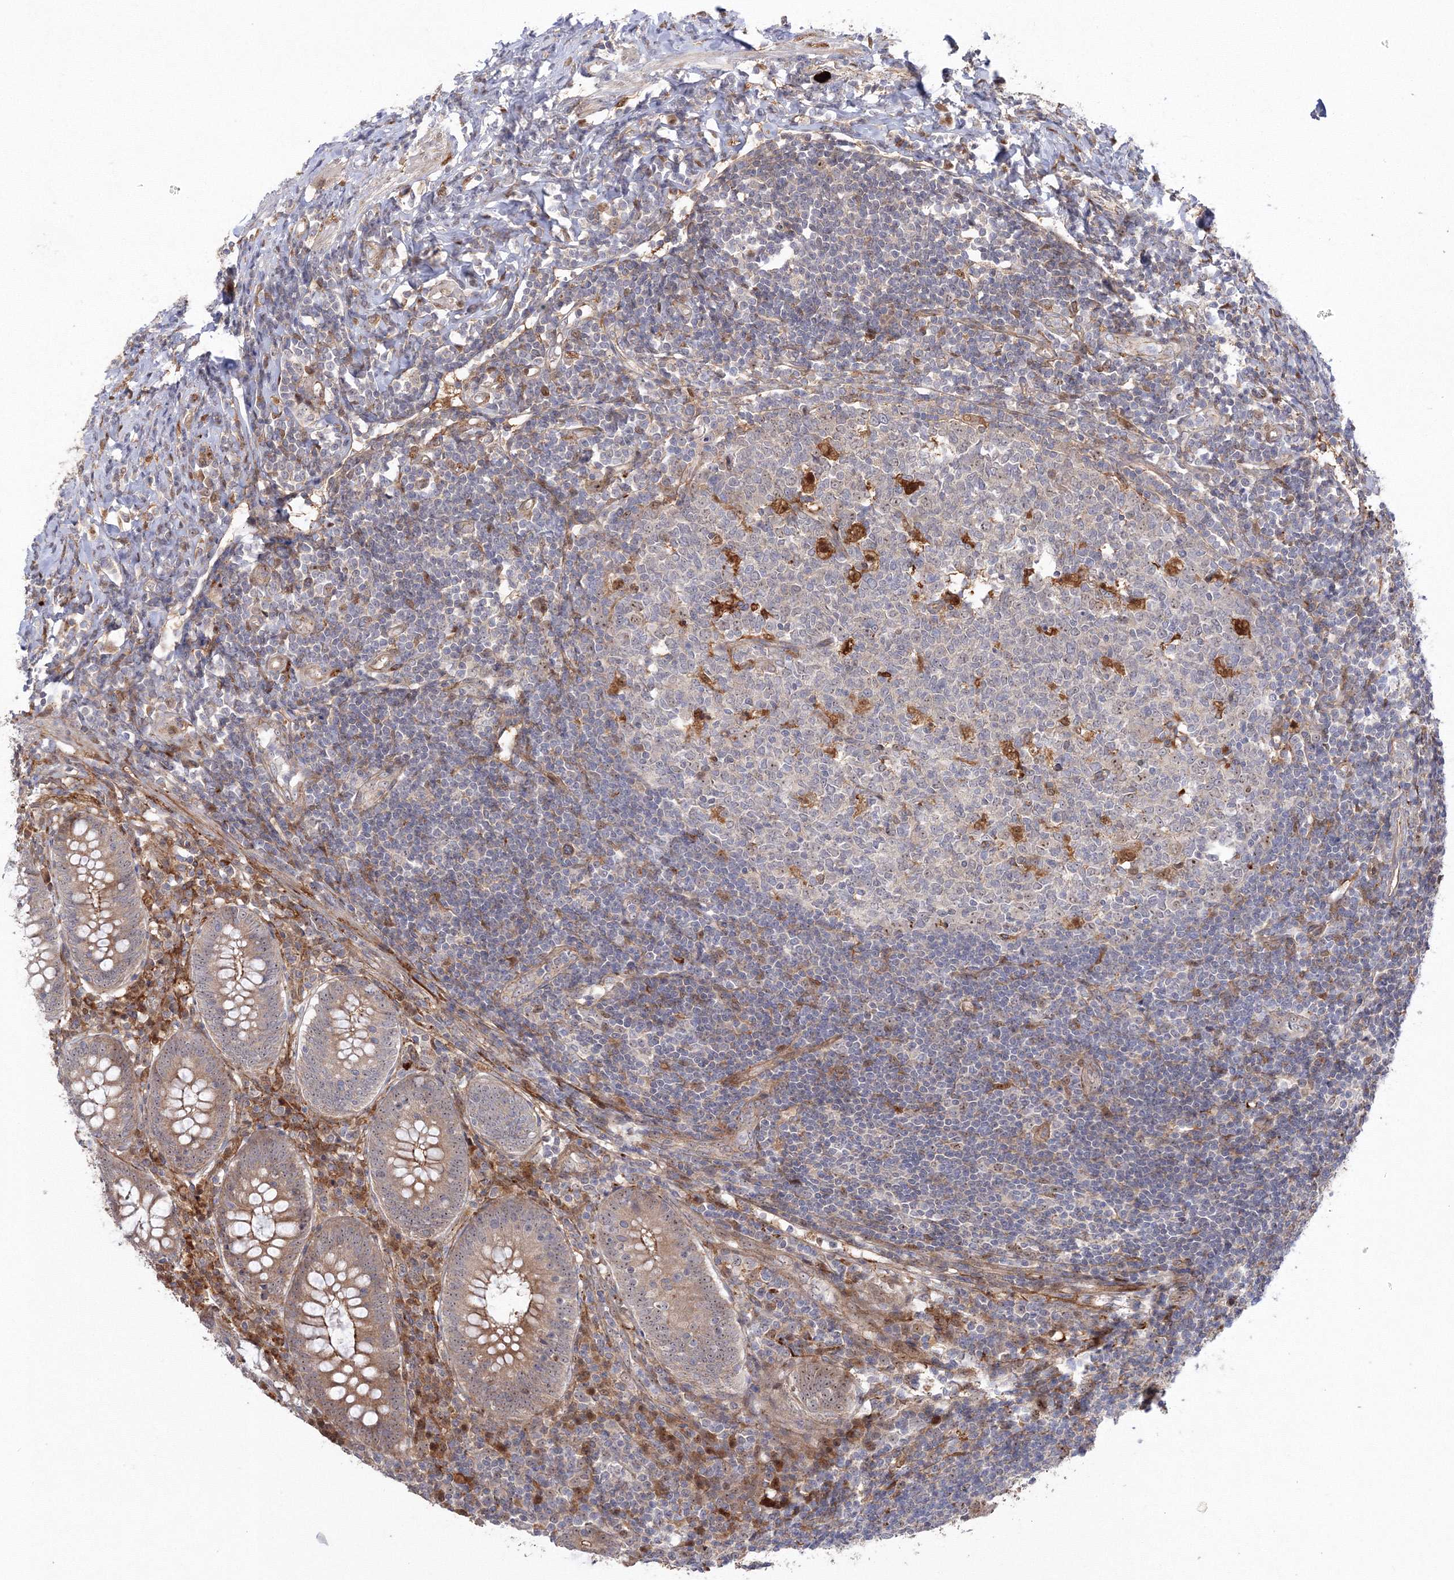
{"staining": {"intensity": "moderate", "quantity": ">75%", "location": "cytoplasmic/membranous,nuclear"}, "tissue": "appendix", "cell_type": "Glandular cells", "image_type": "normal", "snomed": [{"axis": "morphology", "description": "Normal tissue, NOS"}, {"axis": "topography", "description": "Appendix"}], "caption": "Moderate cytoplasmic/membranous,nuclear protein staining is seen in approximately >75% of glandular cells in appendix. (Brightfield microscopy of DAB IHC at high magnification).", "gene": "NPM3", "patient": {"sex": "female", "age": 54}}